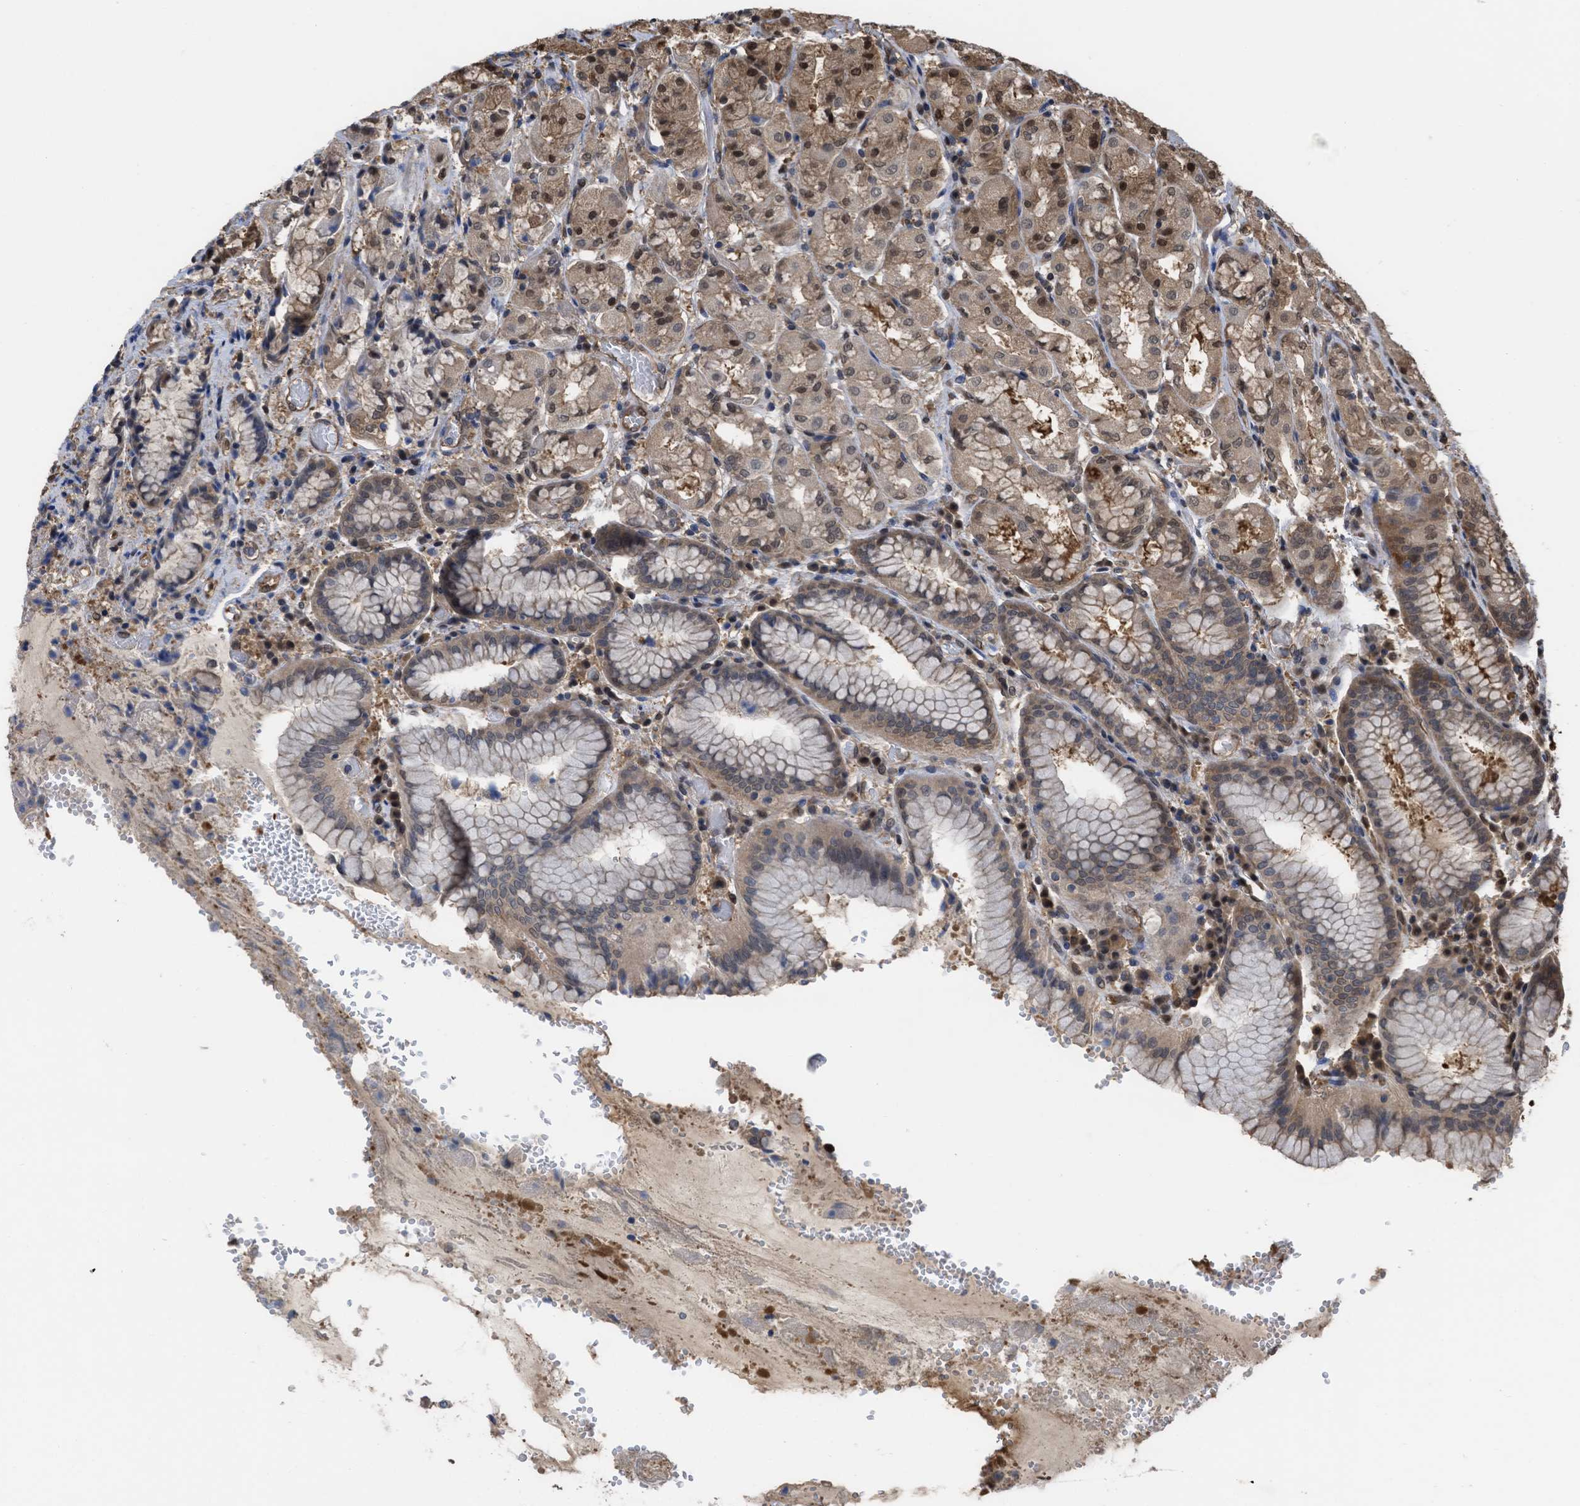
{"staining": {"intensity": "moderate", "quantity": ">75%", "location": "cytoplasmic/membranous,nuclear"}, "tissue": "stomach", "cell_type": "Glandular cells", "image_type": "normal", "snomed": [{"axis": "morphology", "description": "Normal tissue, NOS"}, {"axis": "topography", "description": "Stomach"}, {"axis": "topography", "description": "Stomach, lower"}], "caption": "Protein staining by immunohistochemistry exhibits moderate cytoplasmic/membranous,nuclear positivity in about >75% of glandular cells in normal stomach. The protein is shown in brown color, while the nuclei are stained blue.", "gene": "YWHAG", "patient": {"sex": "female", "age": 56}}